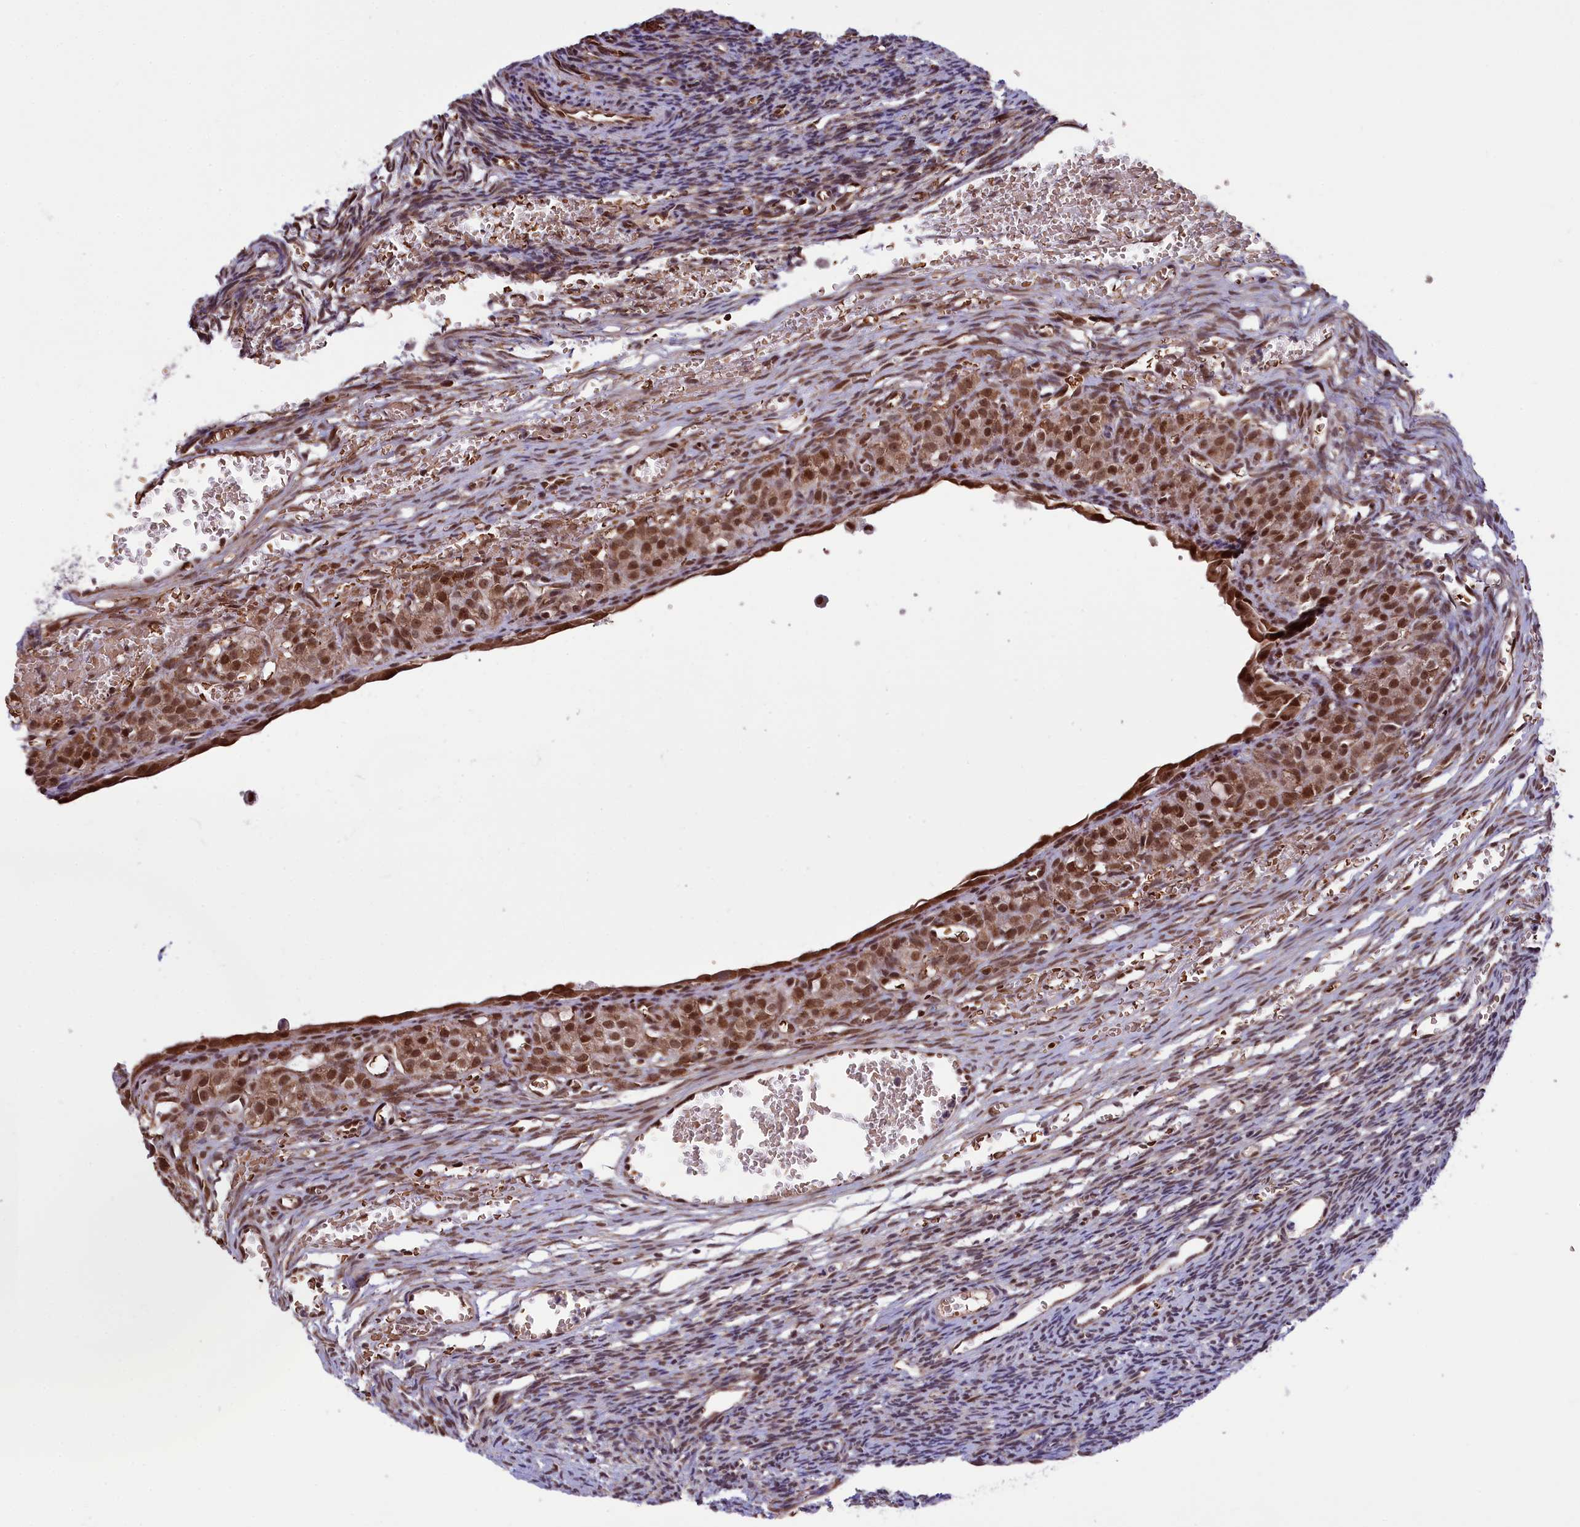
{"staining": {"intensity": "weak", "quantity": "25%-75%", "location": "nuclear"}, "tissue": "ovary", "cell_type": "Ovarian stroma cells", "image_type": "normal", "snomed": [{"axis": "morphology", "description": "Normal tissue, NOS"}, {"axis": "topography", "description": "Ovary"}], "caption": "DAB (3,3'-diaminobenzidine) immunohistochemical staining of benign ovary reveals weak nuclear protein positivity in approximately 25%-75% of ovarian stroma cells. The staining is performed using DAB (3,3'-diaminobenzidine) brown chromogen to label protein expression. The nuclei are counter-stained blue using hematoxylin.", "gene": "MPHOSPH8", "patient": {"sex": "female", "age": 39}}